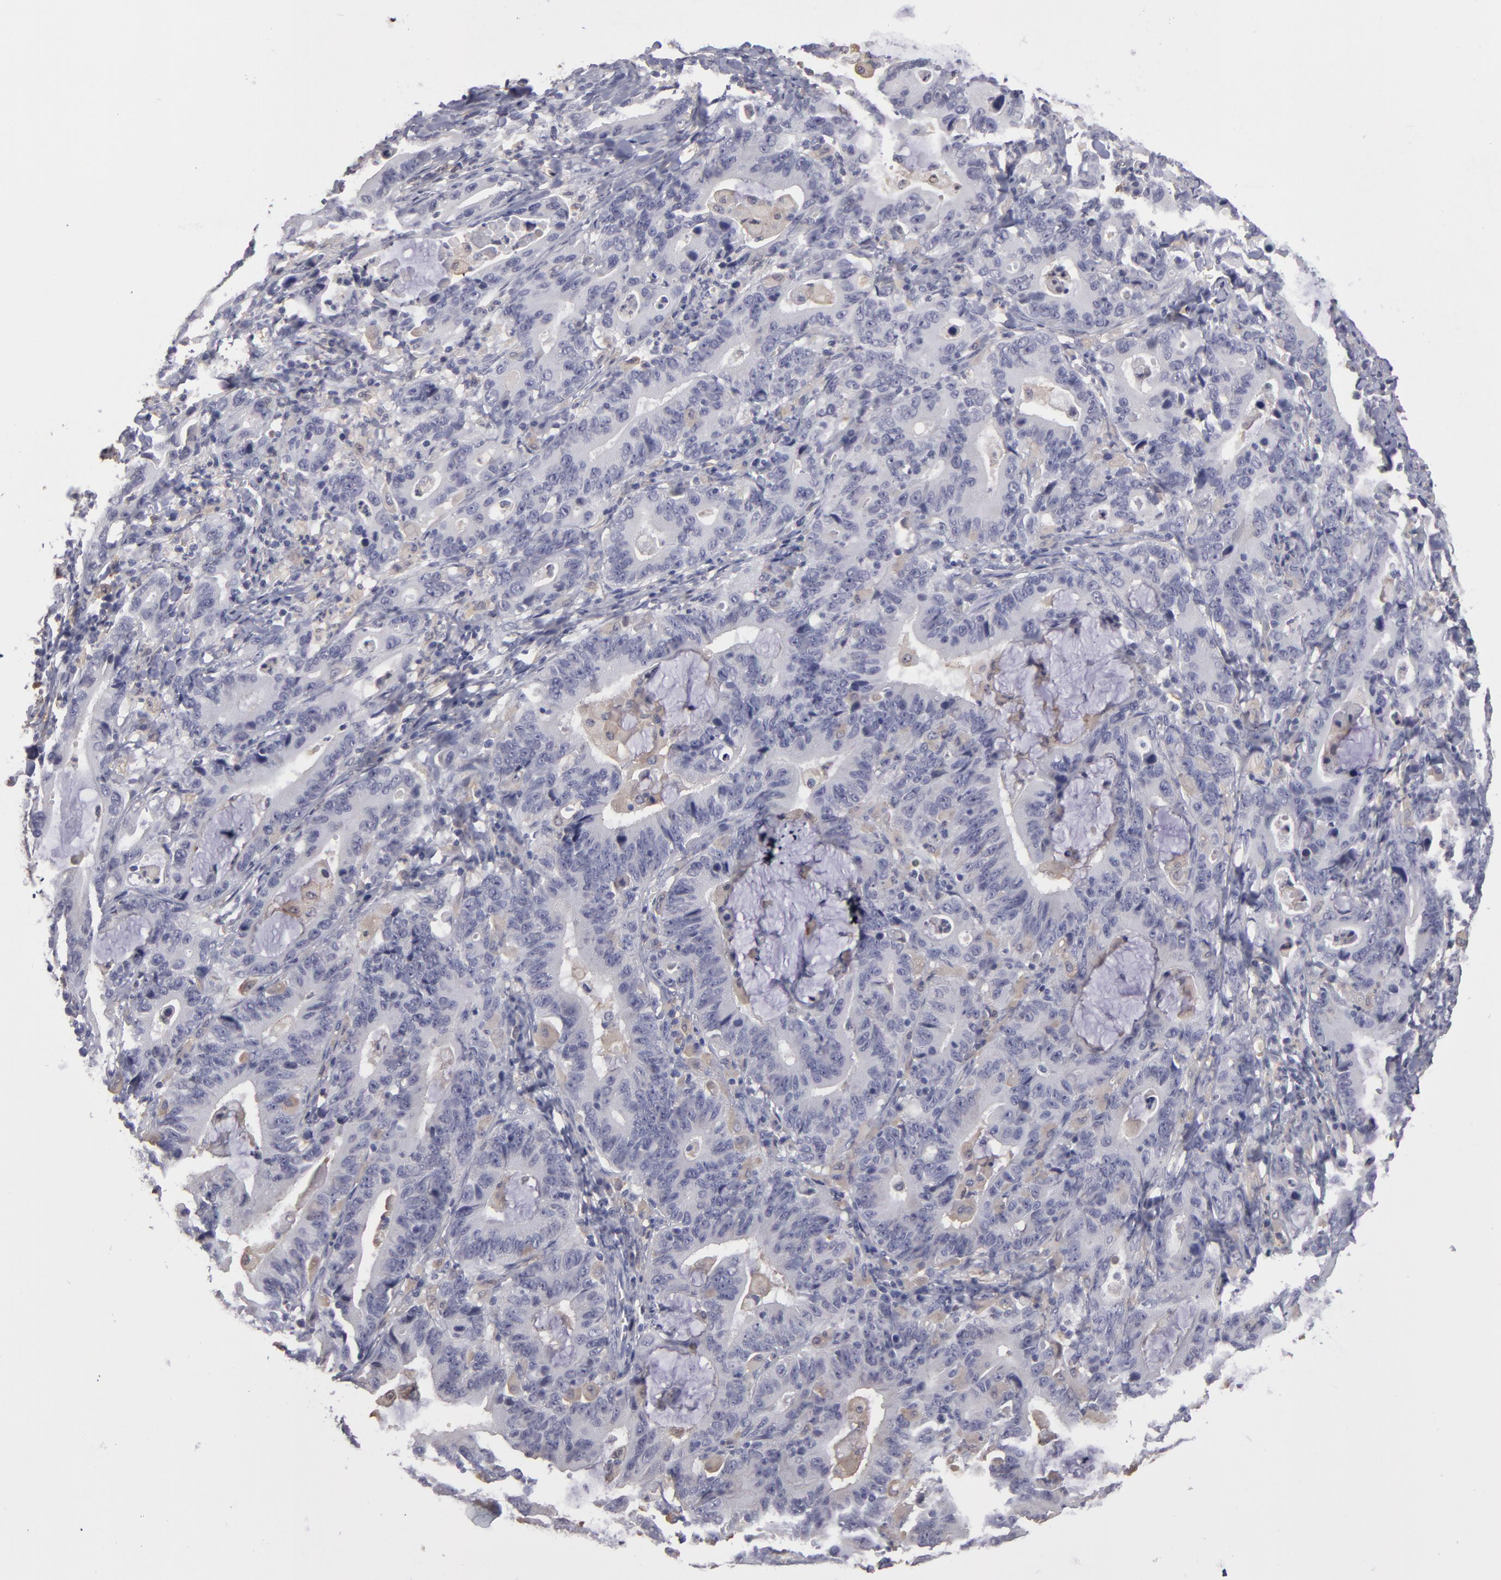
{"staining": {"intensity": "negative", "quantity": "none", "location": "none"}, "tissue": "stomach cancer", "cell_type": "Tumor cells", "image_type": "cancer", "snomed": [{"axis": "morphology", "description": "Adenocarcinoma, NOS"}, {"axis": "topography", "description": "Stomach, upper"}], "caption": "Micrograph shows no significant protein expression in tumor cells of stomach adenocarcinoma.", "gene": "GNPDA1", "patient": {"sex": "male", "age": 63}}